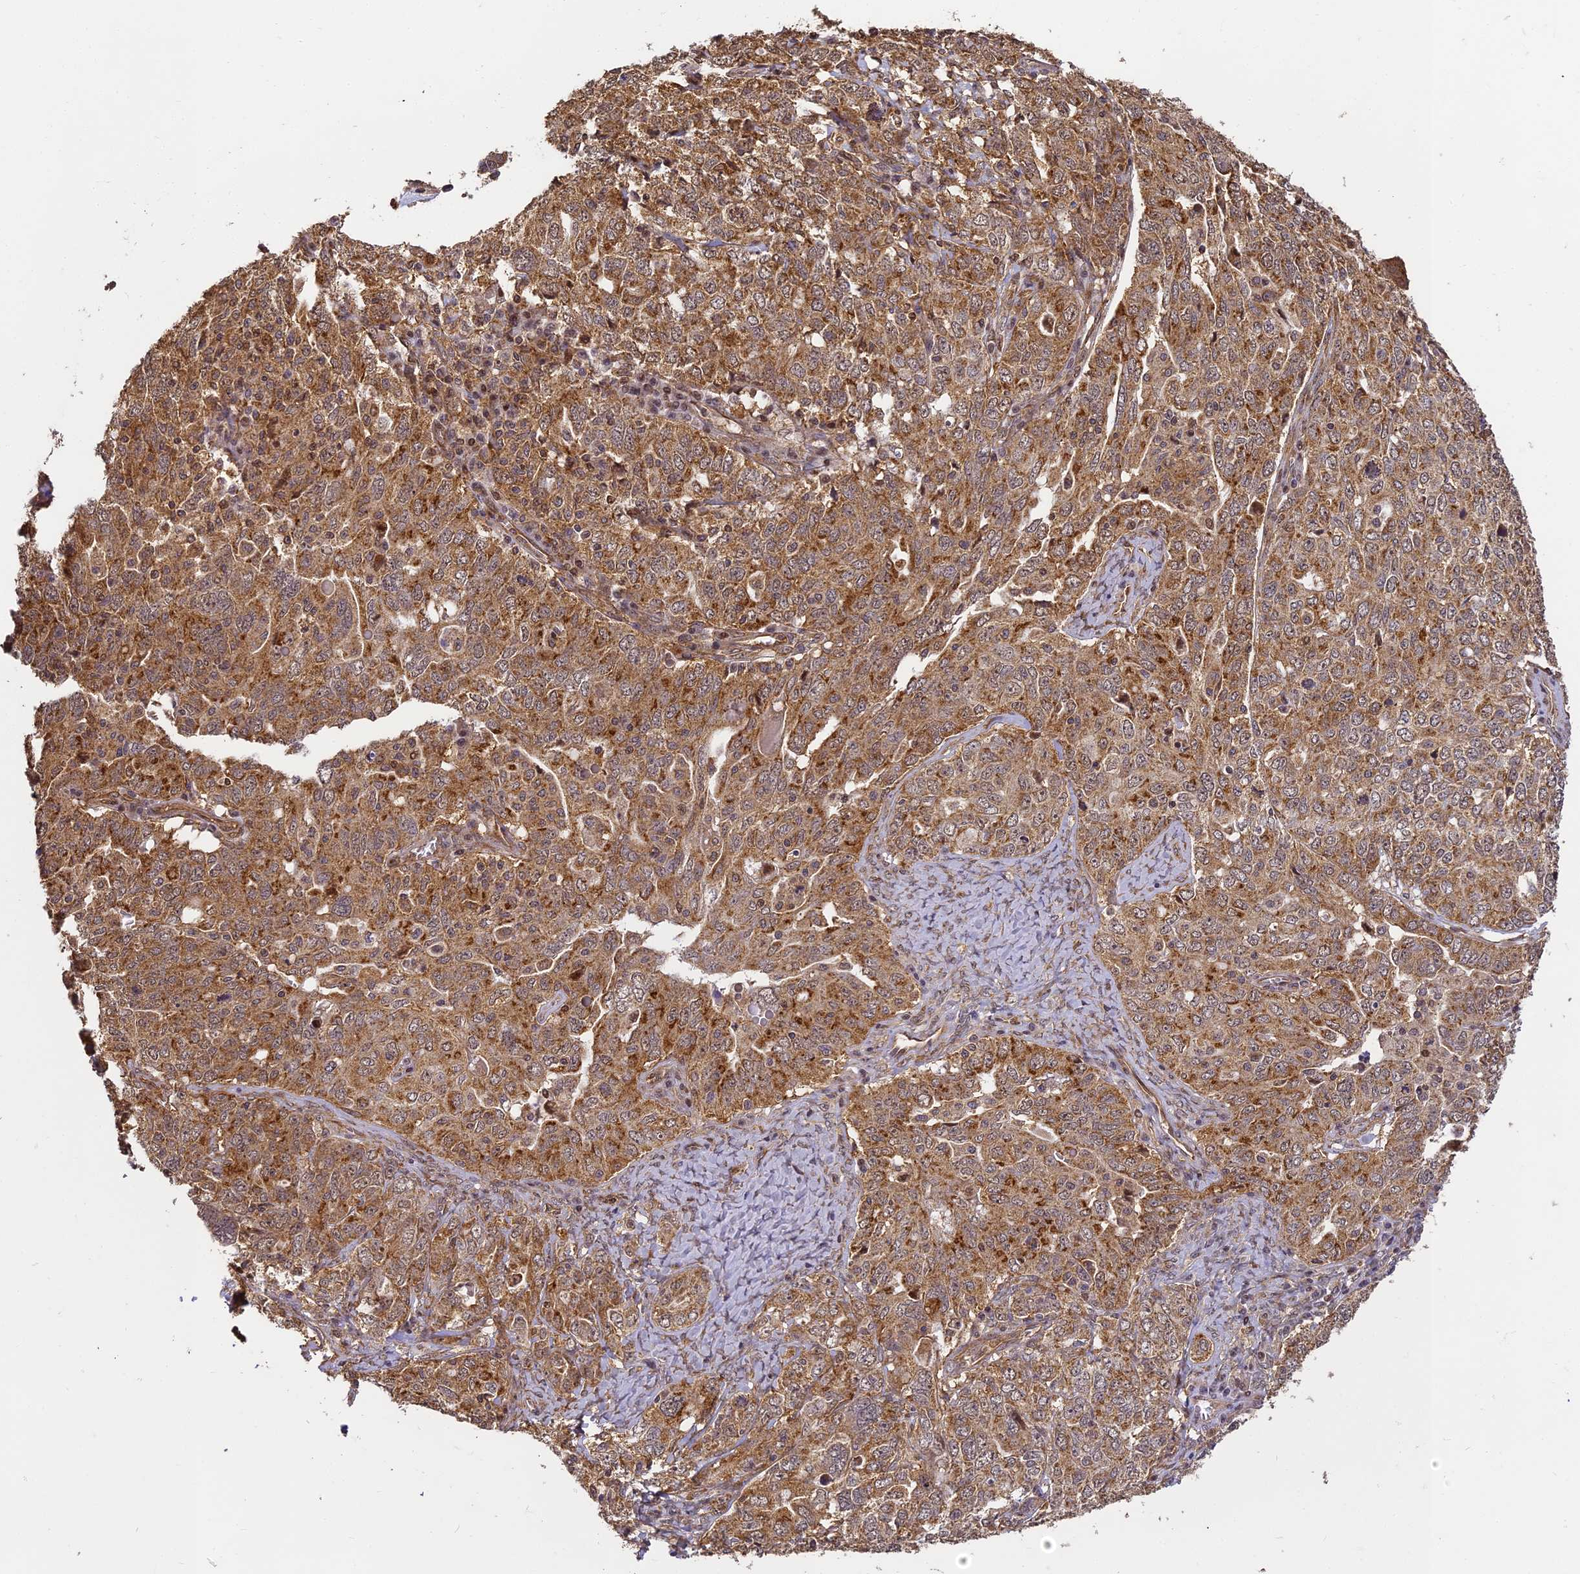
{"staining": {"intensity": "moderate", "quantity": ">75%", "location": "cytoplasmic/membranous,nuclear"}, "tissue": "ovarian cancer", "cell_type": "Tumor cells", "image_type": "cancer", "snomed": [{"axis": "morphology", "description": "Carcinoma, endometroid"}, {"axis": "topography", "description": "Ovary"}], "caption": "Moderate cytoplasmic/membranous and nuclear positivity is appreciated in approximately >75% of tumor cells in ovarian cancer (endometroid carcinoma).", "gene": "ZNF443", "patient": {"sex": "female", "age": 62}}